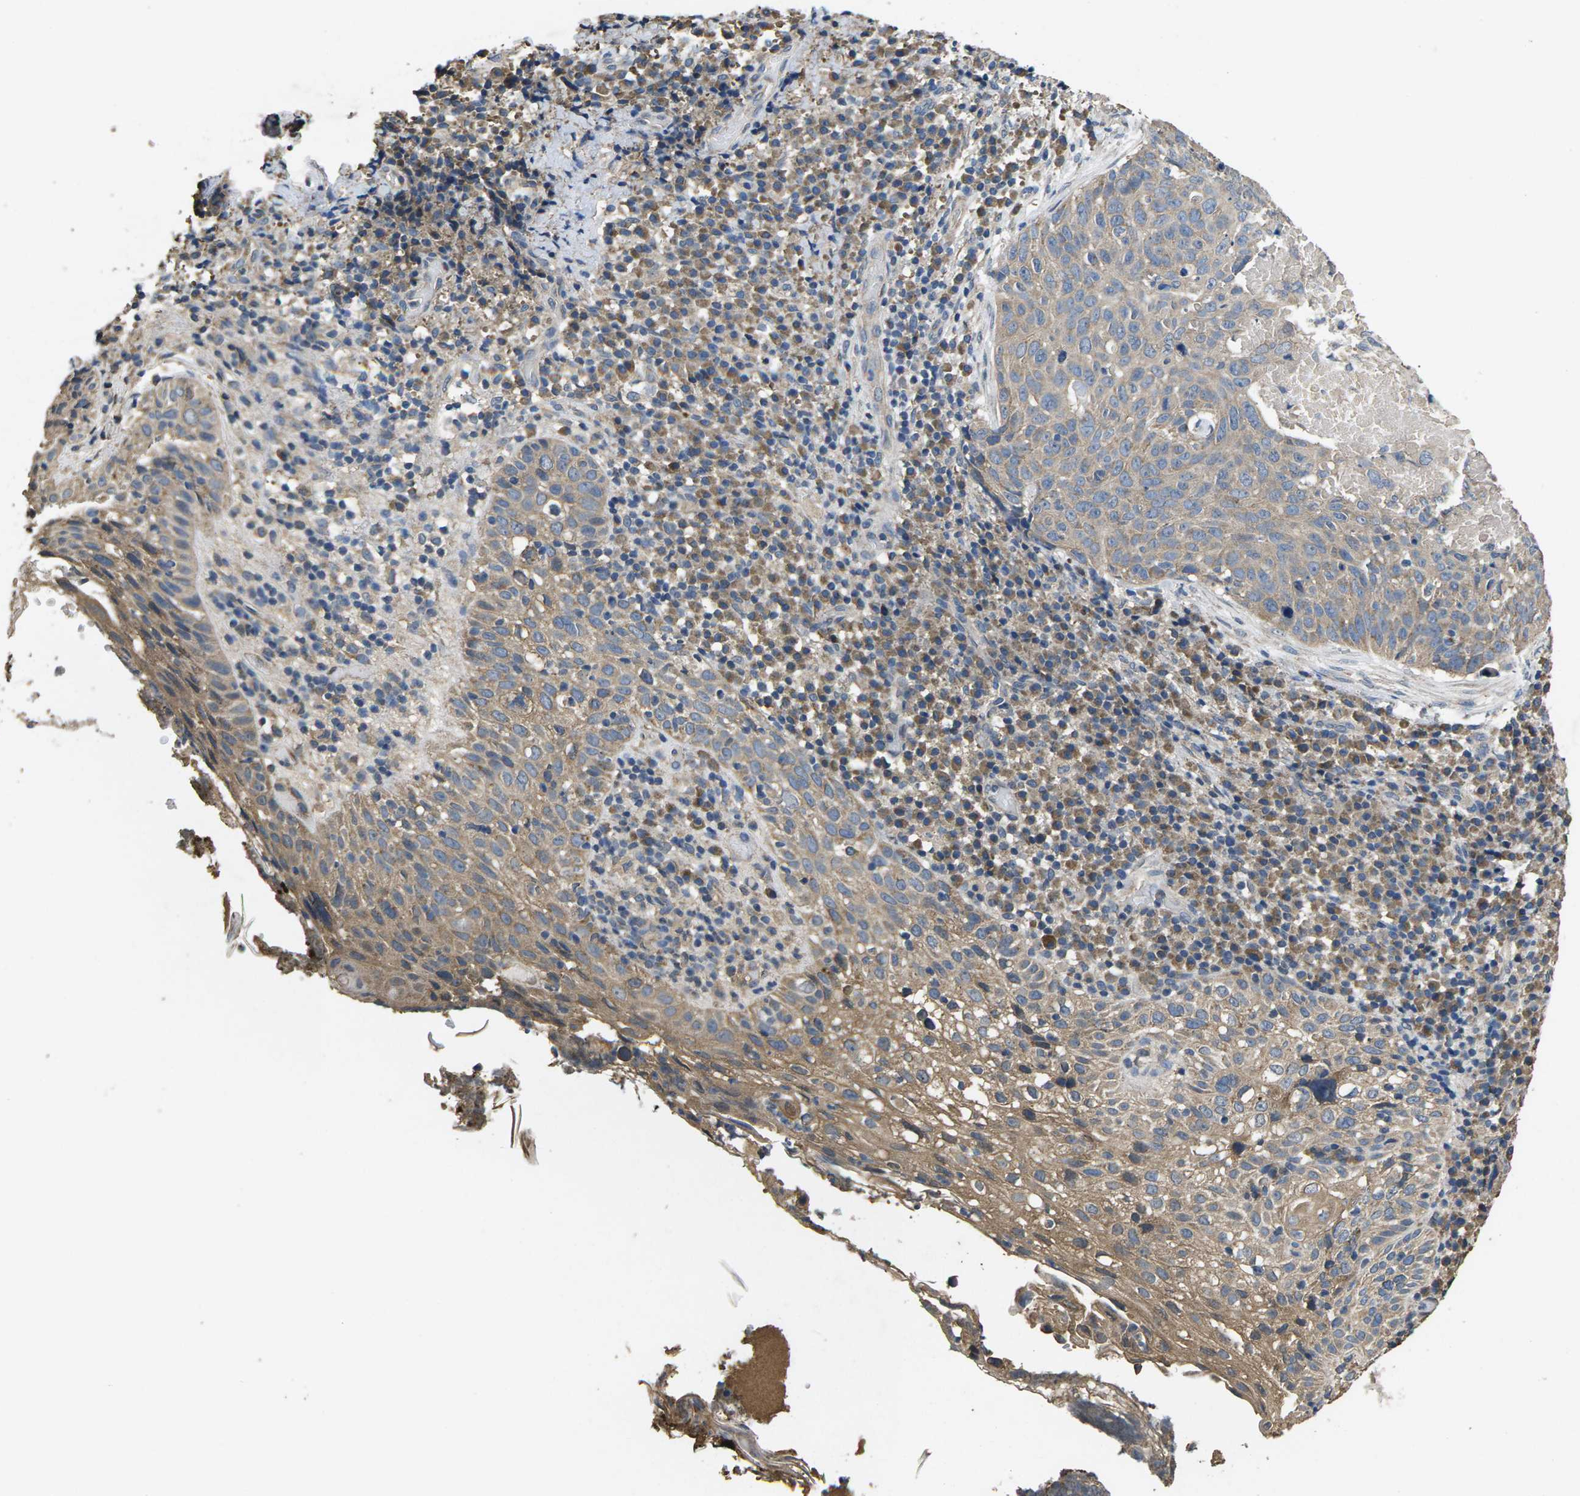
{"staining": {"intensity": "weak", "quantity": "25%-75%", "location": "cytoplasmic/membranous"}, "tissue": "skin cancer", "cell_type": "Tumor cells", "image_type": "cancer", "snomed": [{"axis": "morphology", "description": "Squamous cell carcinoma in situ, NOS"}, {"axis": "morphology", "description": "Squamous cell carcinoma, NOS"}, {"axis": "topography", "description": "Skin"}], "caption": "High-power microscopy captured an IHC histopathology image of squamous cell carcinoma in situ (skin), revealing weak cytoplasmic/membranous expression in approximately 25%-75% of tumor cells. (Brightfield microscopy of DAB IHC at high magnification).", "gene": "B4GAT1", "patient": {"sex": "male", "age": 93}}